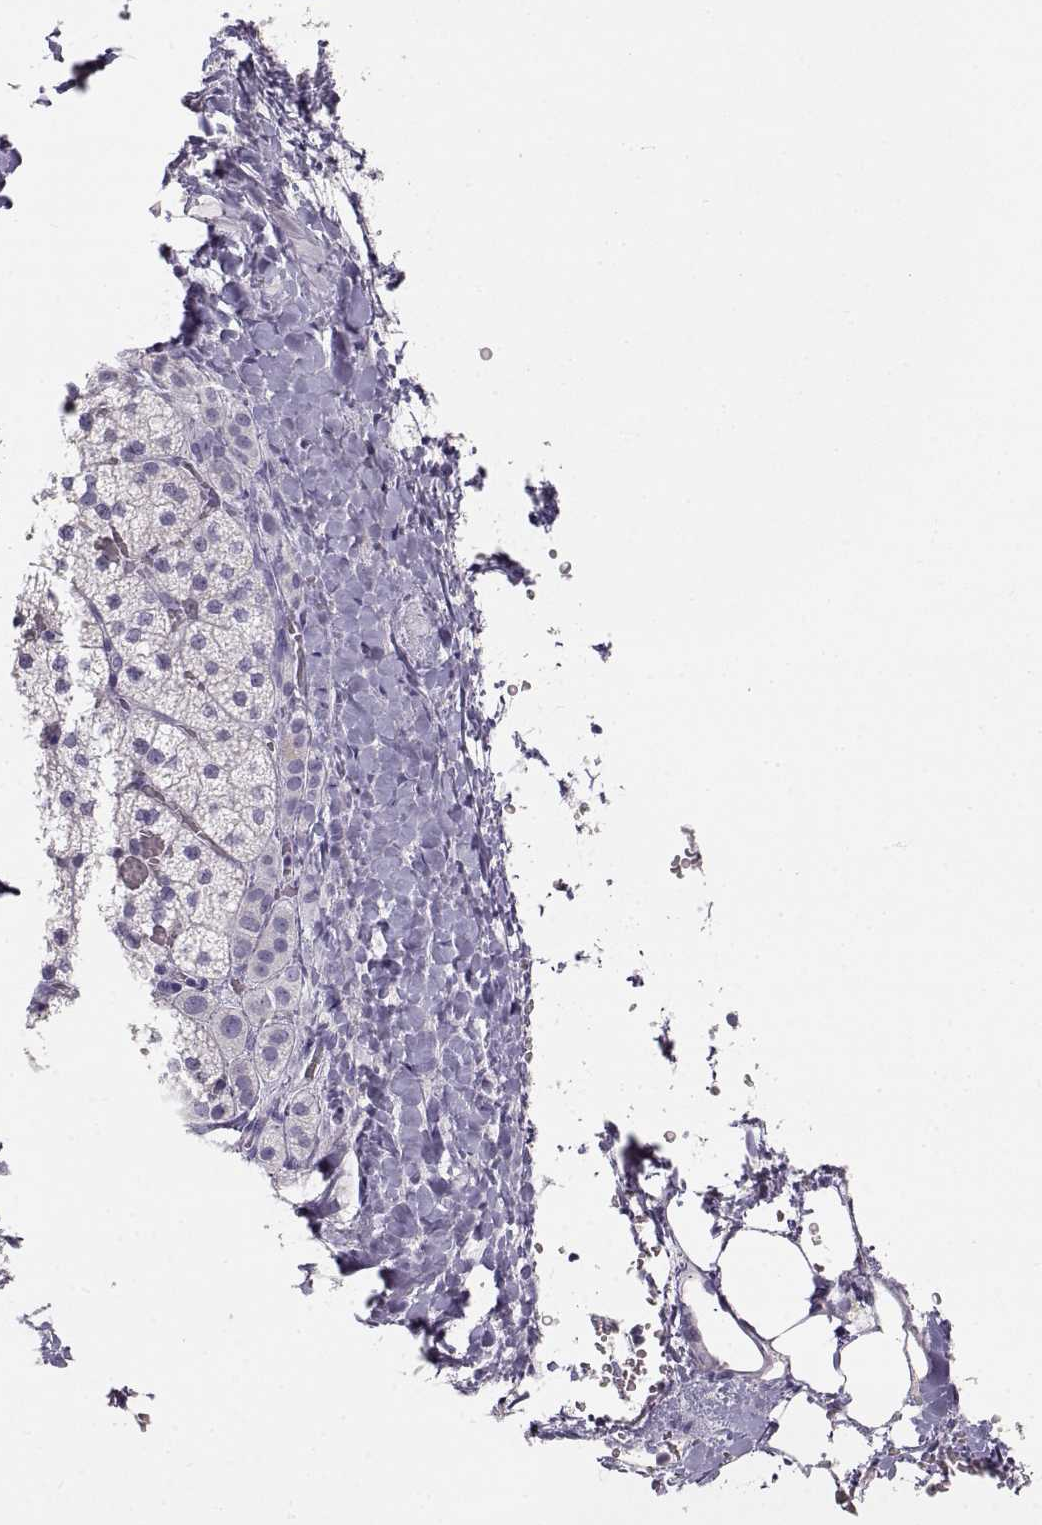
{"staining": {"intensity": "negative", "quantity": "none", "location": "none"}, "tissue": "adrenal gland", "cell_type": "Glandular cells", "image_type": "normal", "snomed": [{"axis": "morphology", "description": "Normal tissue, NOS"}, {"axis": "topography", "description": "Adrenal gland"}], "caption": "There is no significant staining in glandular cells of adrenal gland. (DAB (3,3'-diaminobenzidine) immunohistochemistry with hematoxylin counter stain).", "gene": "OPN5", "patient": {"sex": "male", "age": 53}}